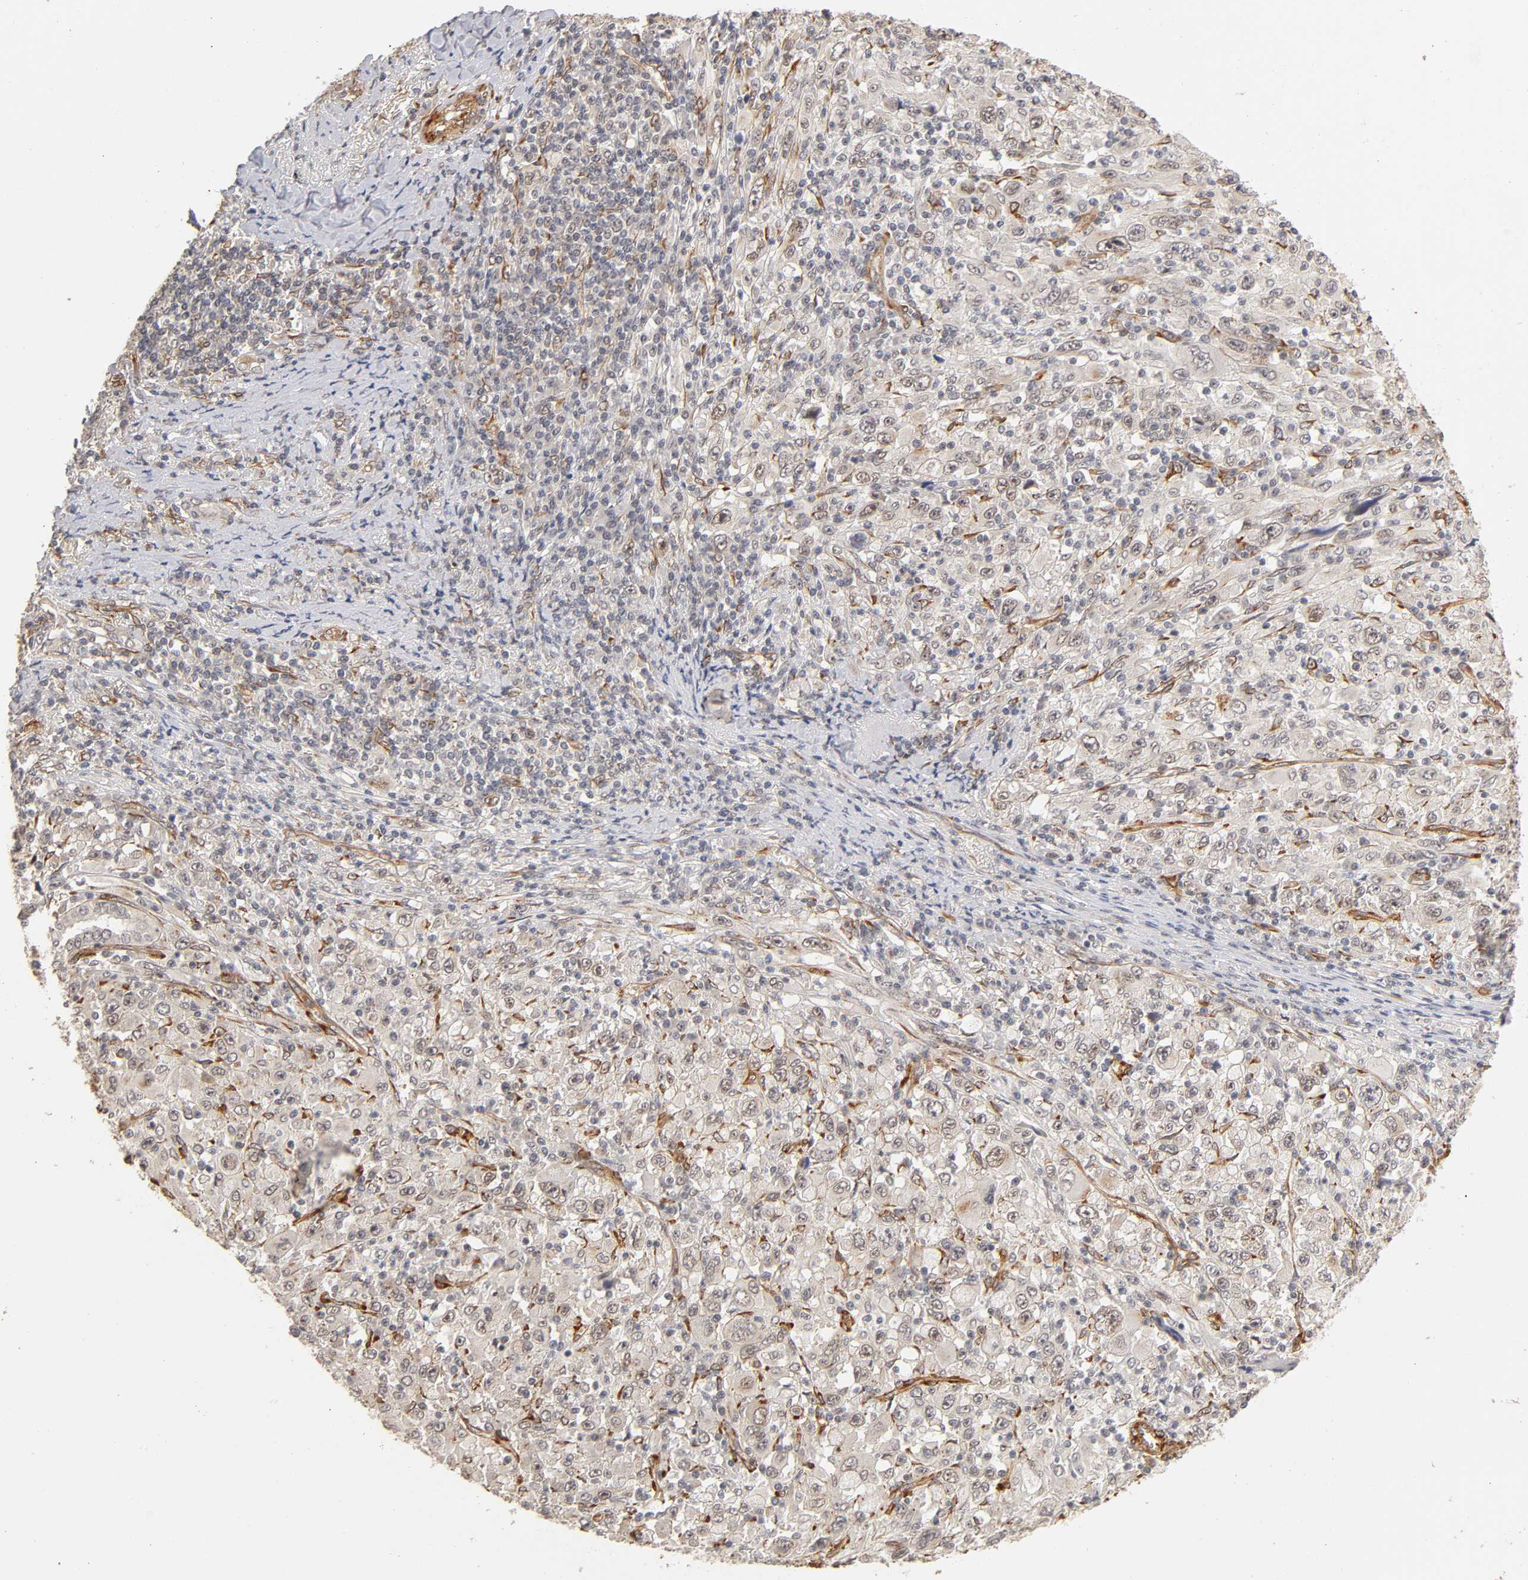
{"staining": {"intensity": "weak", "quantity": "<25%", "location": "cytoplasmic/membranous"}, "tissue": "melanoma", "cell_type": "Tumor cells", "image_type": "cancer", "snomed": [{"axis": "morphology", "description": "Malignant melanoma, Metastatic site"}, {"axis": "topography", "description": "Skin"}], "caption": "High power microscopy image of an immunohistochemistry (IHC) micrograph of melanoma, revealing no significant staining in tumor cells.", "gene": "LAMB1", "patient": {"sex": "female", "age": 56}}